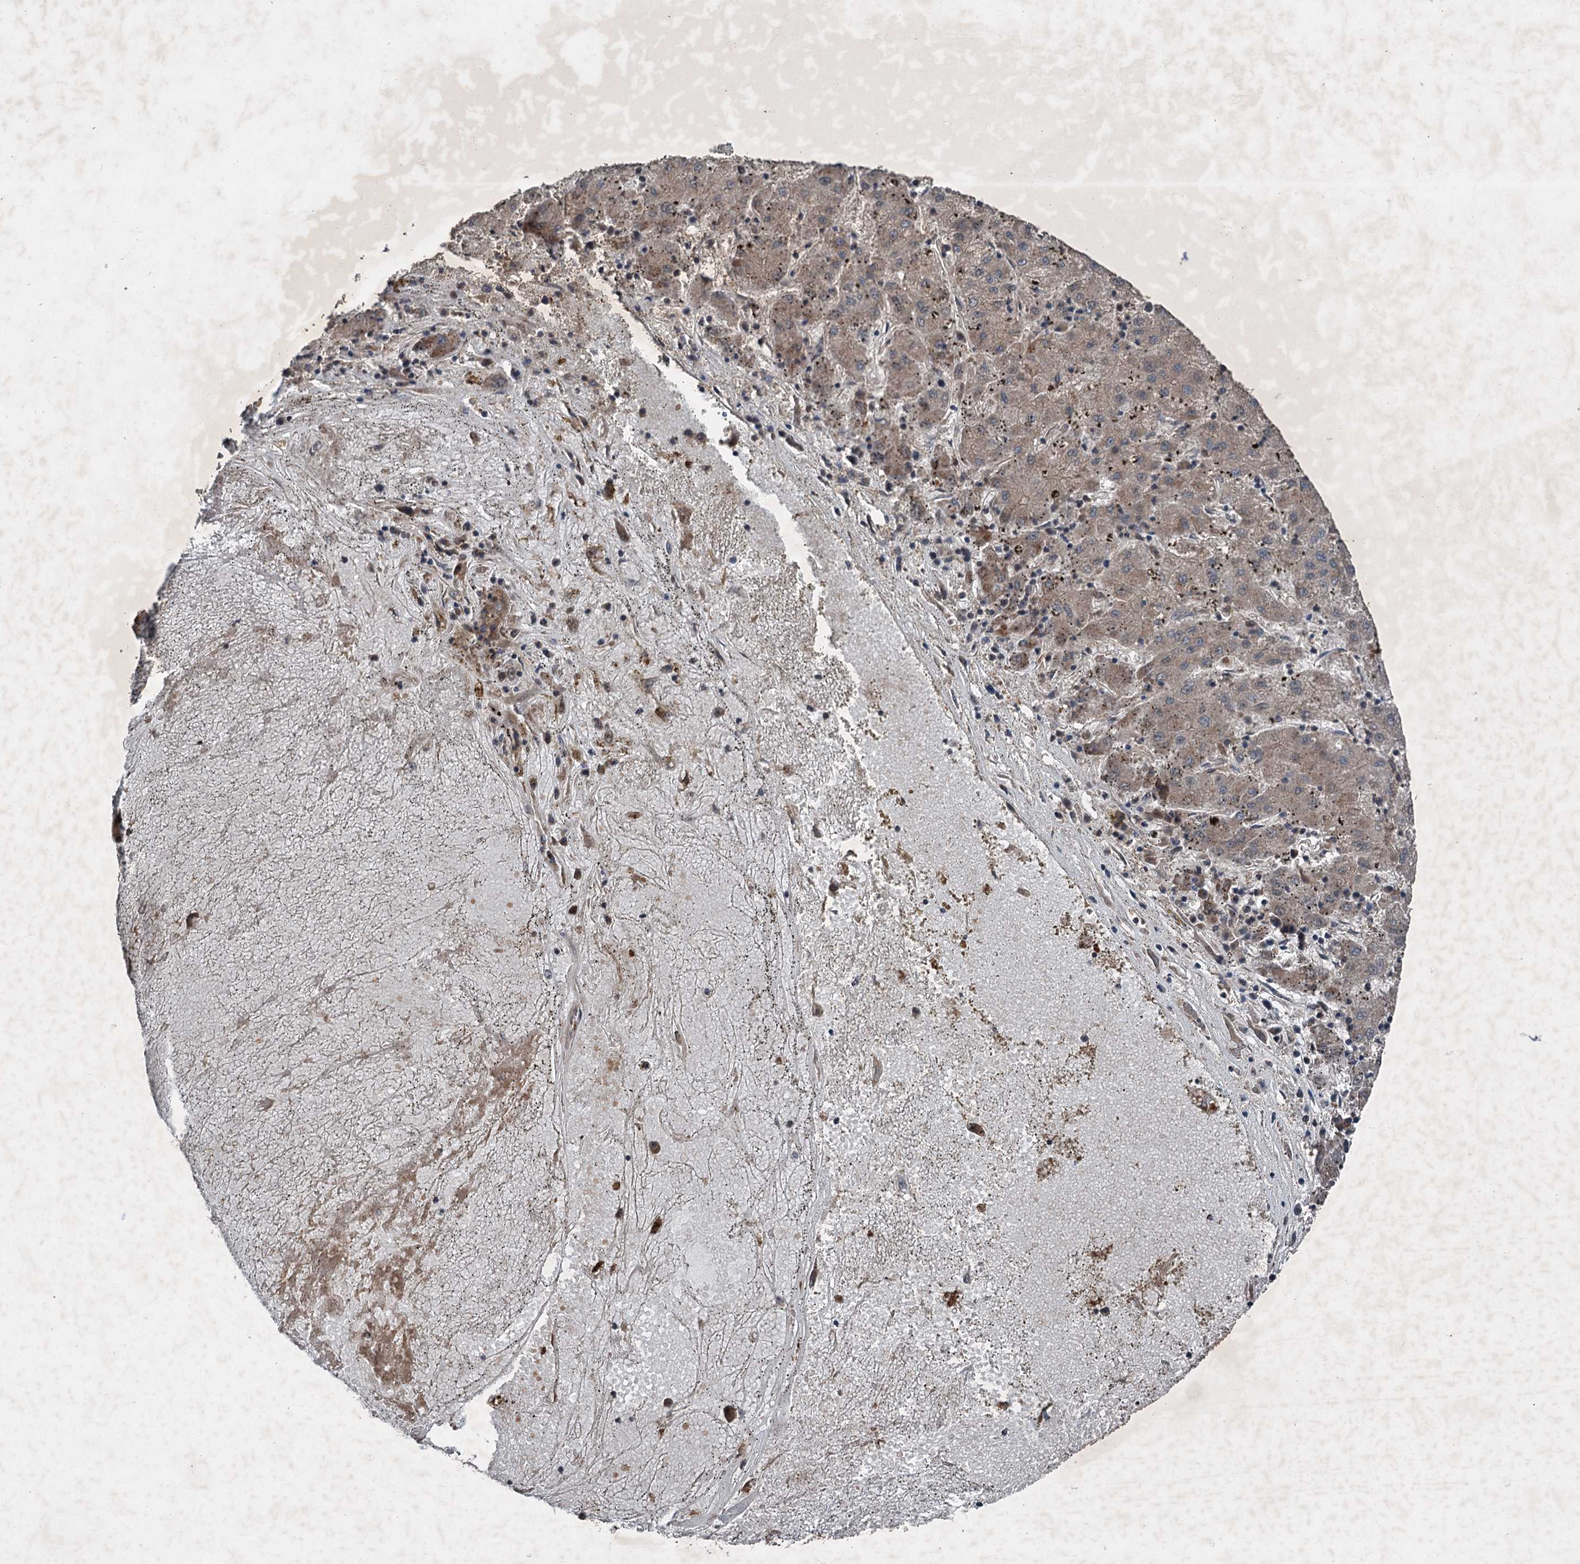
{"staining": {"intensity": "moderate", "quantity": "<25%", "location": "cytoplasmic/membranous"}, "tissue": "liver cancer", "cell_type": "Tumor cells", "image_type": "cancer", "snomed": [{"axis": "morphology", "description": "Carcinoma, Hepatocellular, NOS"}, {"axis": "topography", "description": "Liver"}], "caption": "There is low levels of moderate cytoplasmic/membranous positivity in tumor cells of hepatocellular carcinoma (liver), as demonstrated by immunohistochemical staining (brown color).", "gene": "ALAS1", "patient": {"sex": "male", "age": 72}}